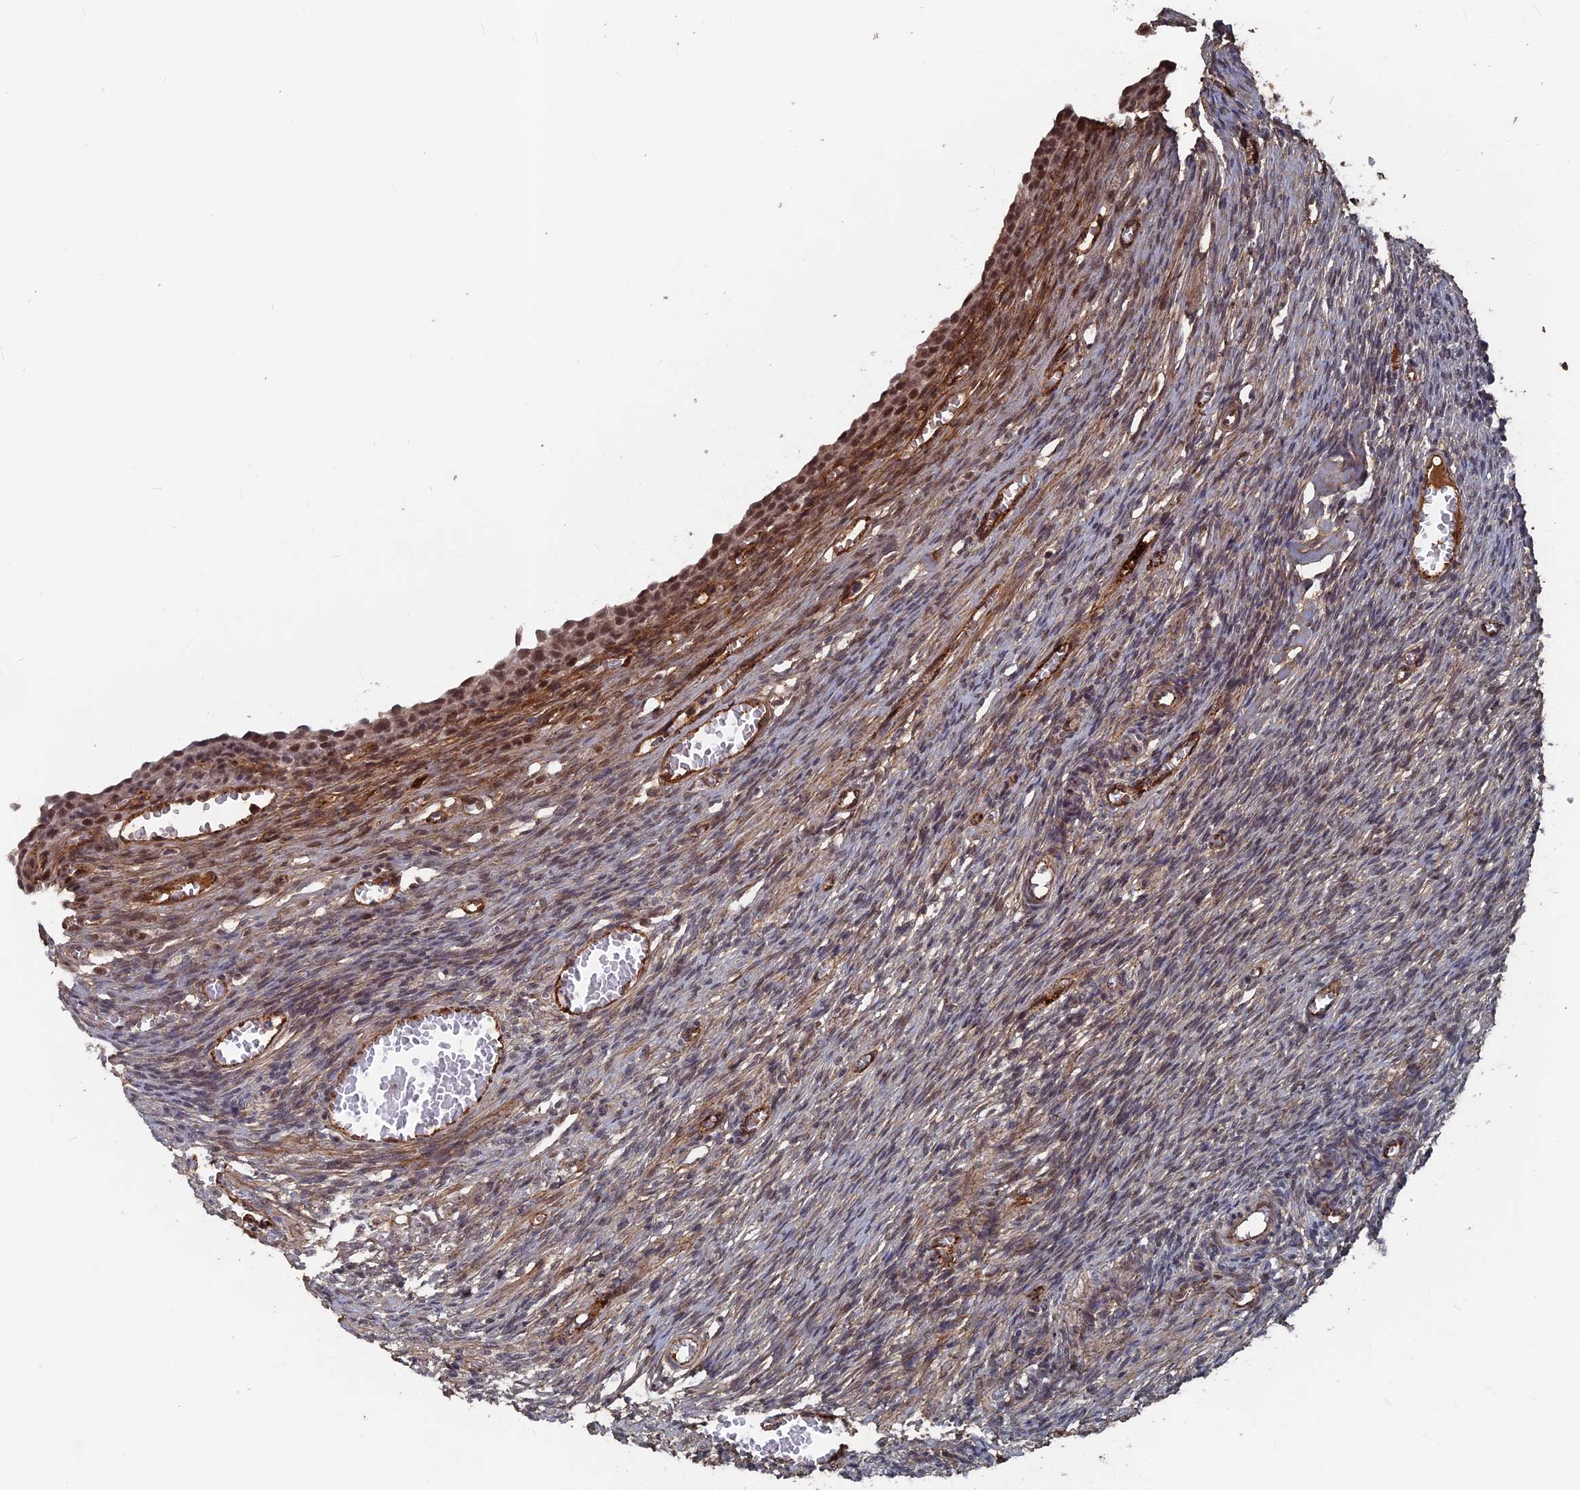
{"staining": {"intensity": "strong", "quantity": ">75%", "location": "cytoplasmic/membranous"}, "tissue": "ovary", "cell_type": "Follicle cells", "image_type": "normal", "snomed": [{"axis": "morphology", "description": "Normal tissue, NOS"}, {"axis": "topography", "description": "Ovary"}], "caption": "A brown stain labels strong cytoplasmic/membranous expression of a protein in follicle cells of benign ovary. (DAB IHC with brightfield microscopy, high magnification).", "gene": "SH3D21", "patient": {"sex": "female", "age": 27}}